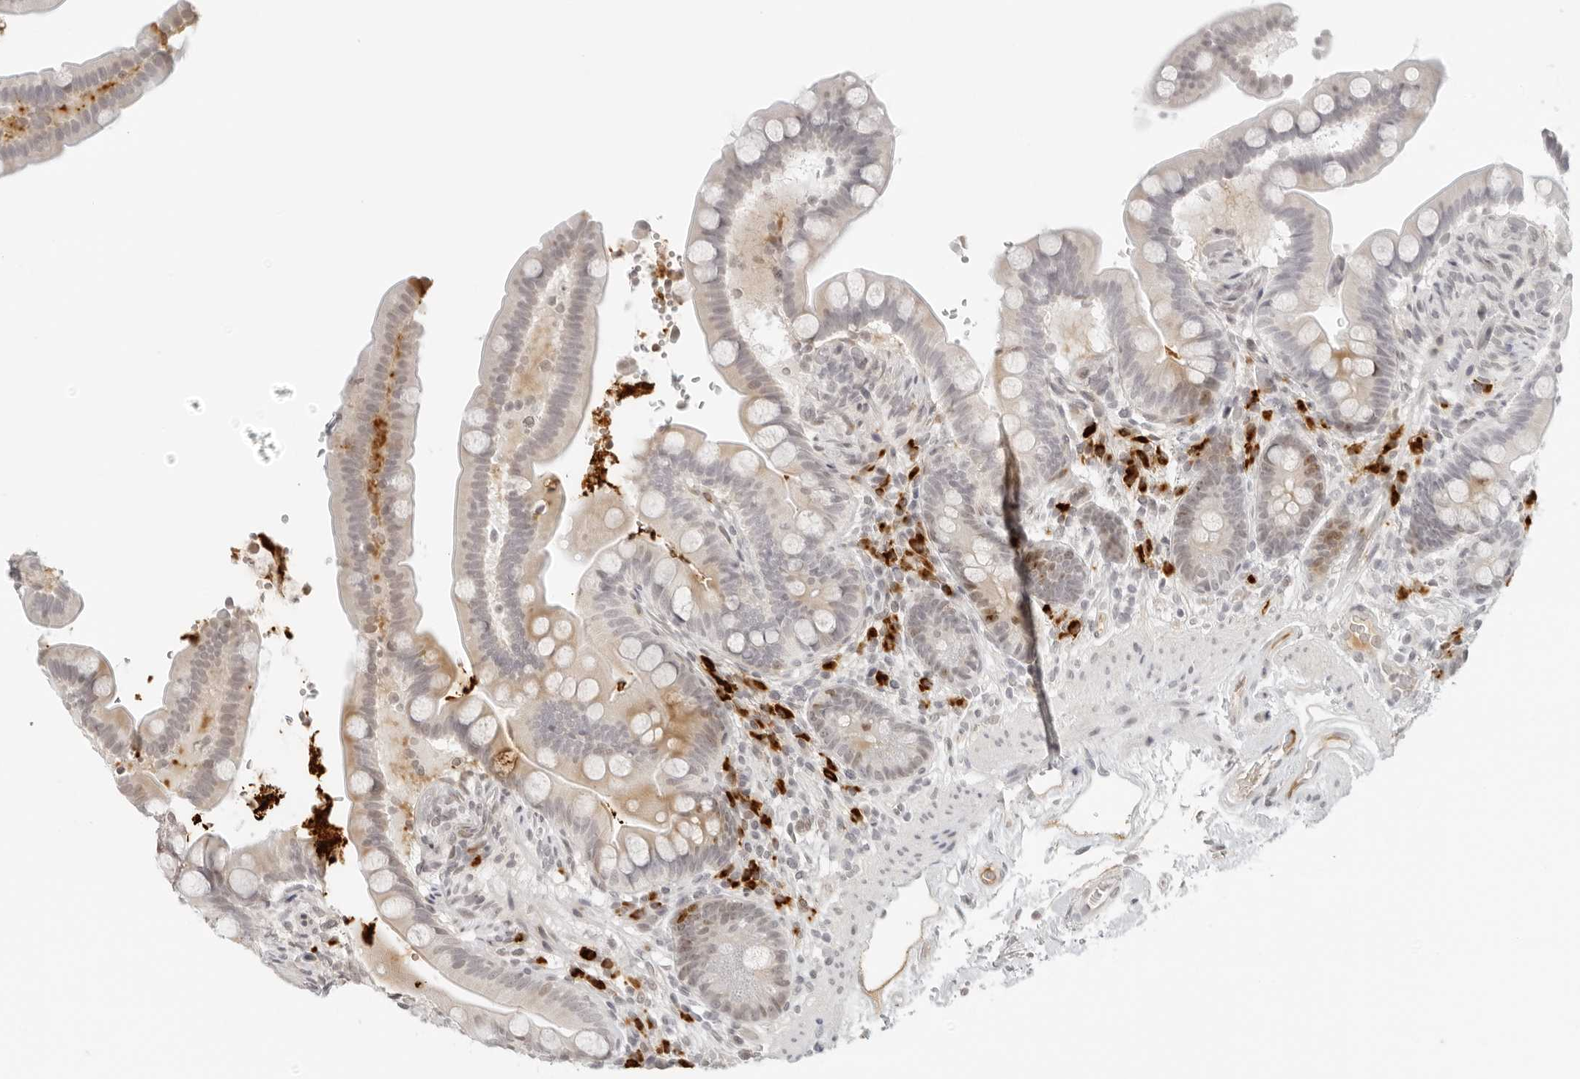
{"staining": {"intensity": "weak", "quantity": "<25%", "location": "cytoplasmic/membranous"}, "tissue": "colon", "cell_type": "Endothelial cells", "image_type": "normal", "snomed": [{"axis": "morphology", "description": "Normal tissue, NOS"}, {"axis": "topography", "description": "Smooth muscle"}, {"axis": "topography", "description": "Colon"}], "caption": "Immunohistochemistry (IHC) micrograph of normal colon: colon stained with DAB shows no significant protein positivity in endothelial cells.", "gene": "ZNF678", "patient": {"sex": "male", "age": 73}}